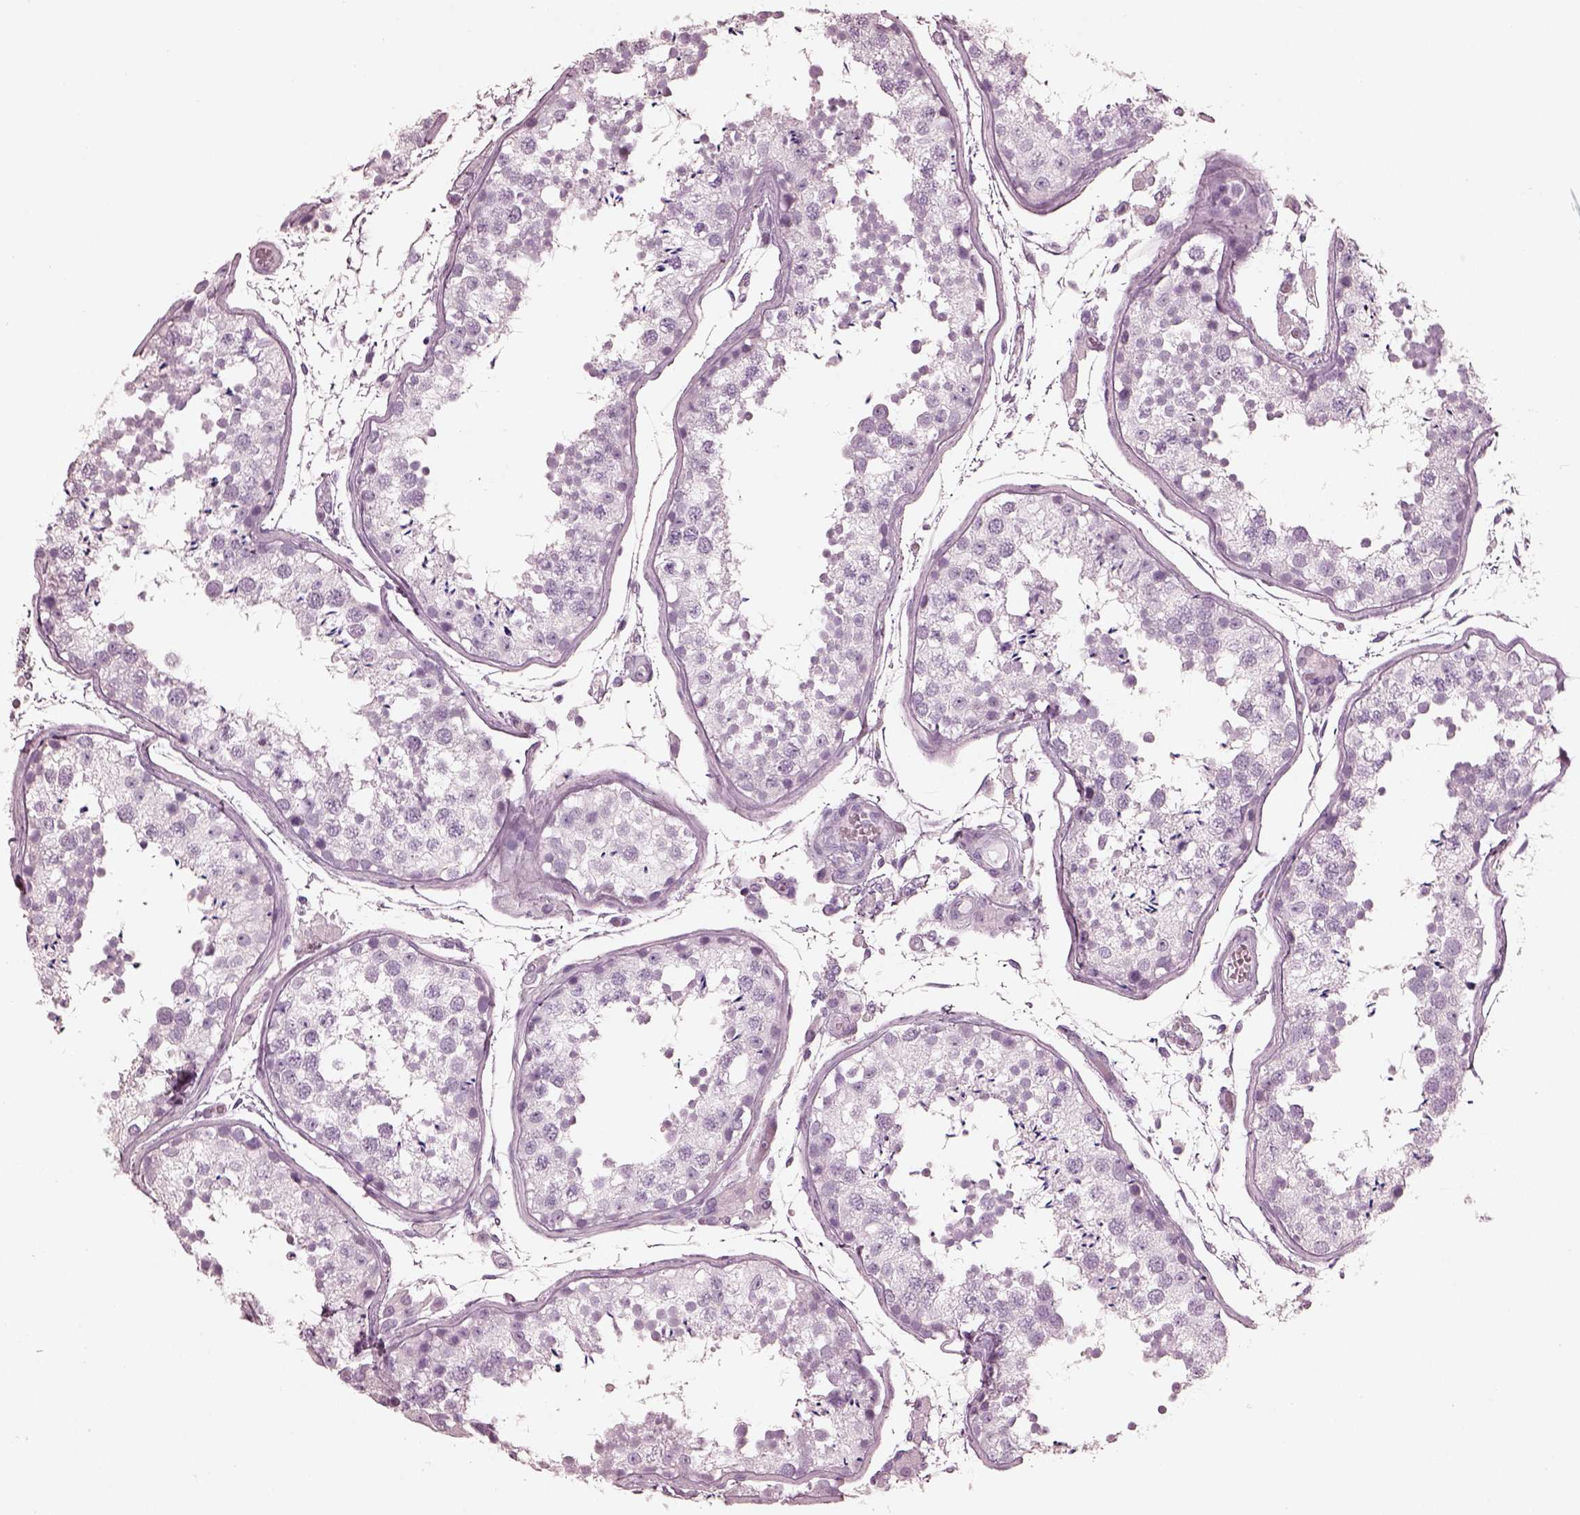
{"staining": {"intensity": "negative", "quantity": "none", "location": "none"}, "tissue": "testis", "cell_type": "Cells in seminiferous ducts", "image_type": "normal", "snomed": [{"axis": "morphology", "description": "Normal tissue, NOS"}, {"axis": "topography", "description": "Testis"}], "caption": "The IHC photomicrograph has no significant expression in cells in seminiferous ducts of testis. (Brightfield microscopy of DAB (3,3'-diaminobenzidine) IHC at high magnification).", "gene": "FABP9", "patient": {"sex": "male", "age": 29}}